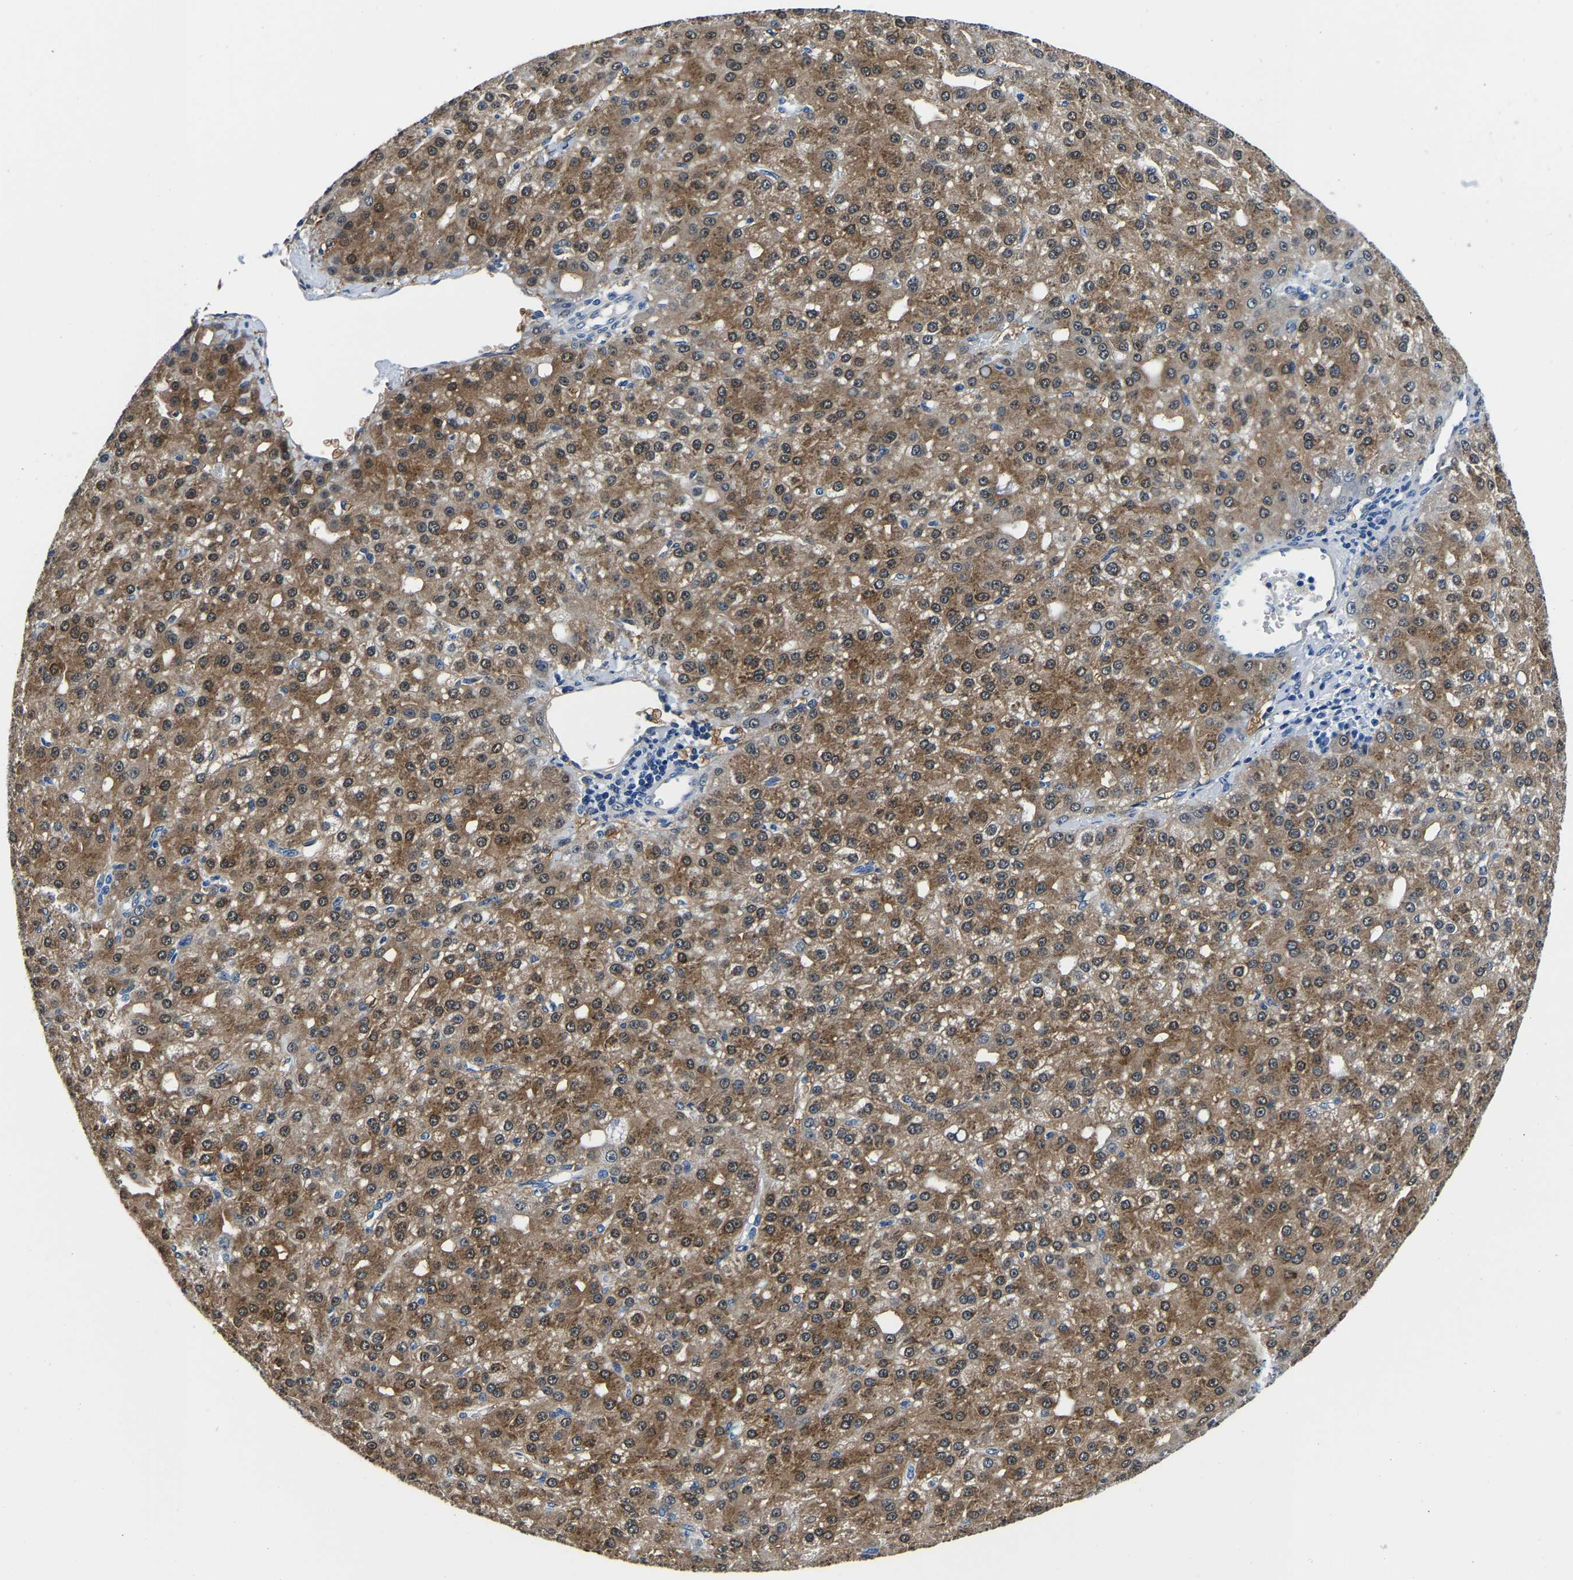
{"staining": {"intensity": "moderate", "quantity": ">75%", "location": "cytoplasmic/membranous"}, "tissue": "liver cancer", "cell_type": "Tumor cells", "image_type": "cancer", "snomed": [{"axis": "morphology", "description": "Carcinoma, Hepatocellular, NOS"}, {"axis": "topography", "description": "Liver"}], "caption": "Moderate cytoplasmic/membranous positivity is seen in about >75% of tumor cells in liver cancer.", "gene": "ACO1", "patient": {"sex": "male", "age": 67}}